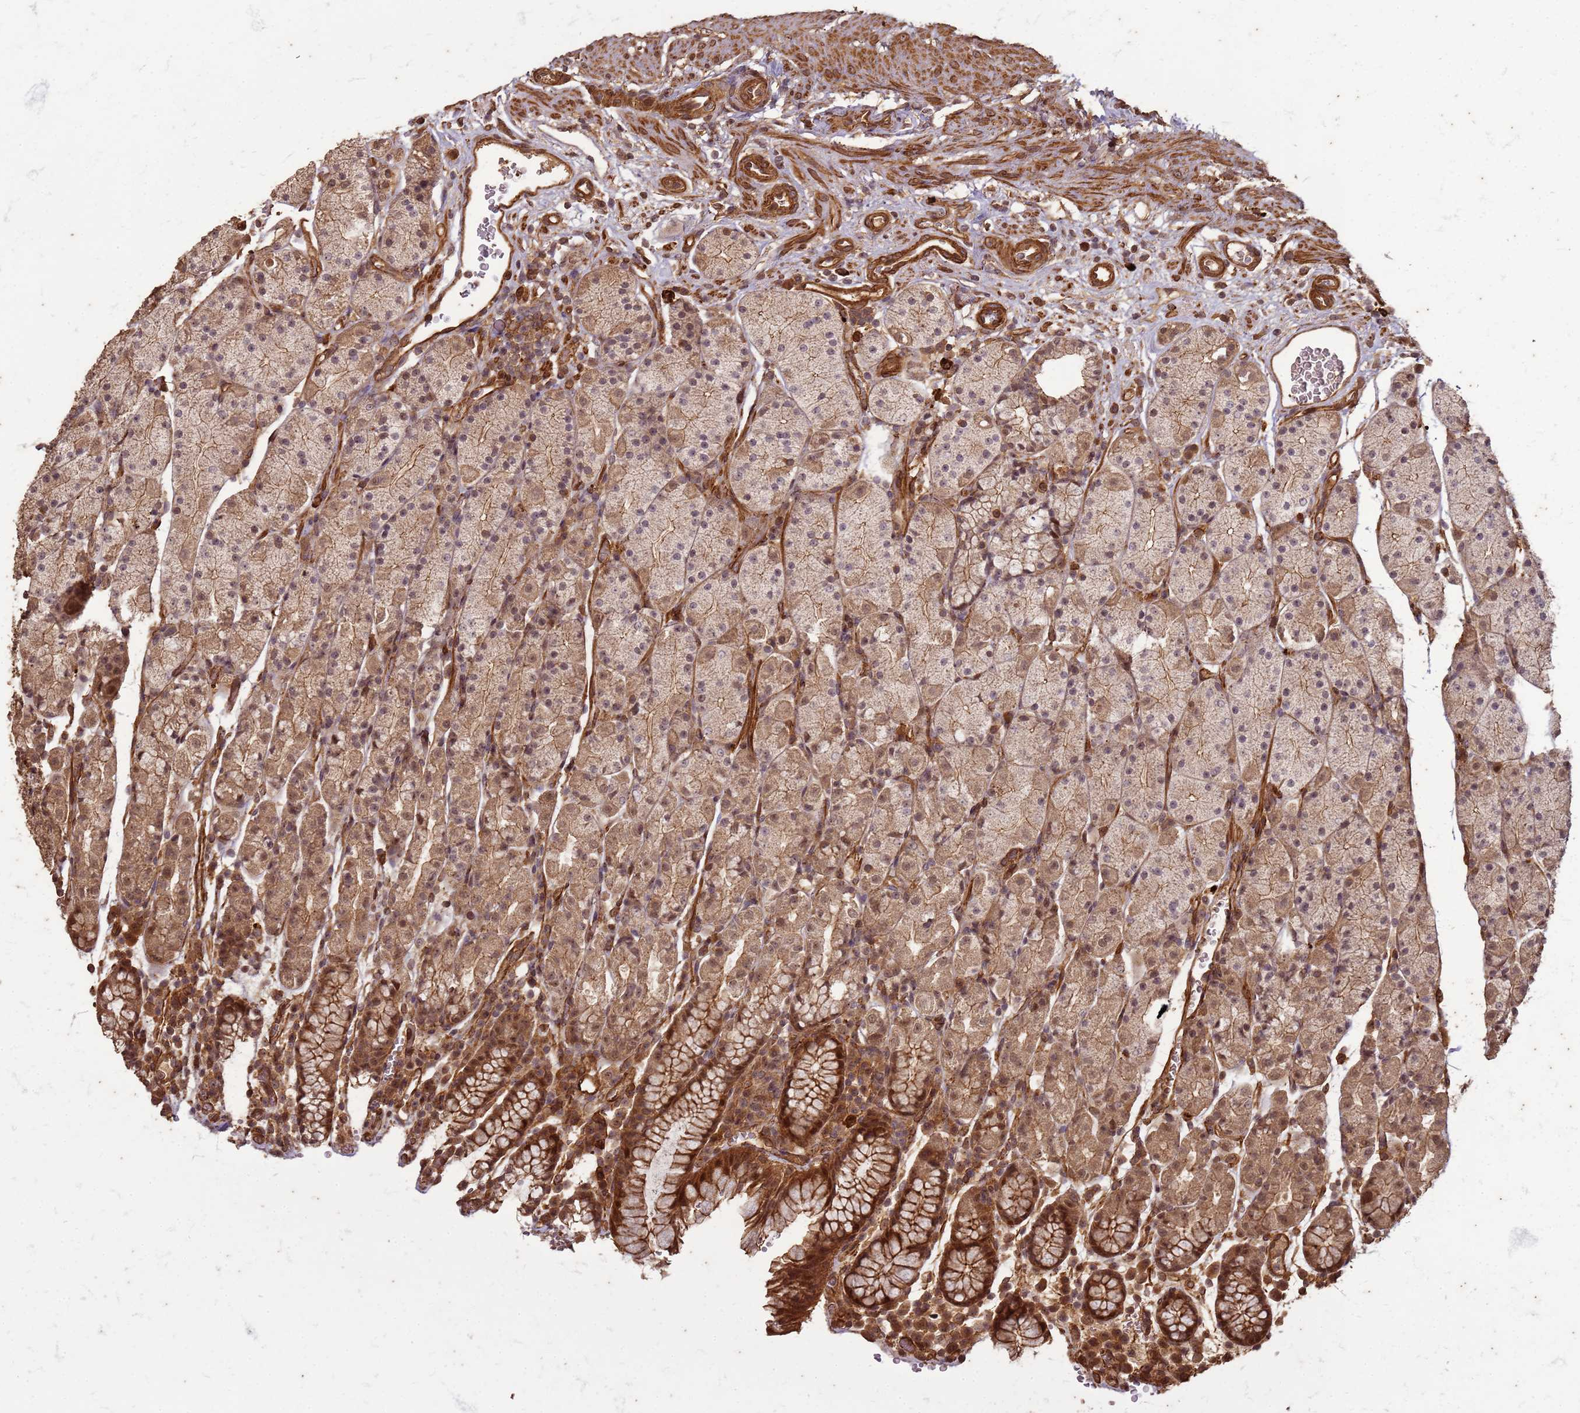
{"staining": {"intensity": "moderate", "quantity": ">75%", "location": "cytoplasmic/membranous,nuclear"}, "tissue": "stomach", "cell_type": "Glandular cells", "image_type": "normal", "snomed": [{"axis": "morphology", "description": "Normal tissue, NOS"}, {"axis": "topography", "description": "Stomach, upper"}, {"axis": "topography", "description": "Stomach"}], "caption": "Immunohistochemical staining of benign human stomach reveals medium levels of moderate cytoplasmic/membranous,nuclear positivity in approximately >75% of glandular cells.", "gene": "KIF26A", "patient": {"sex": "male", "age": 62}}